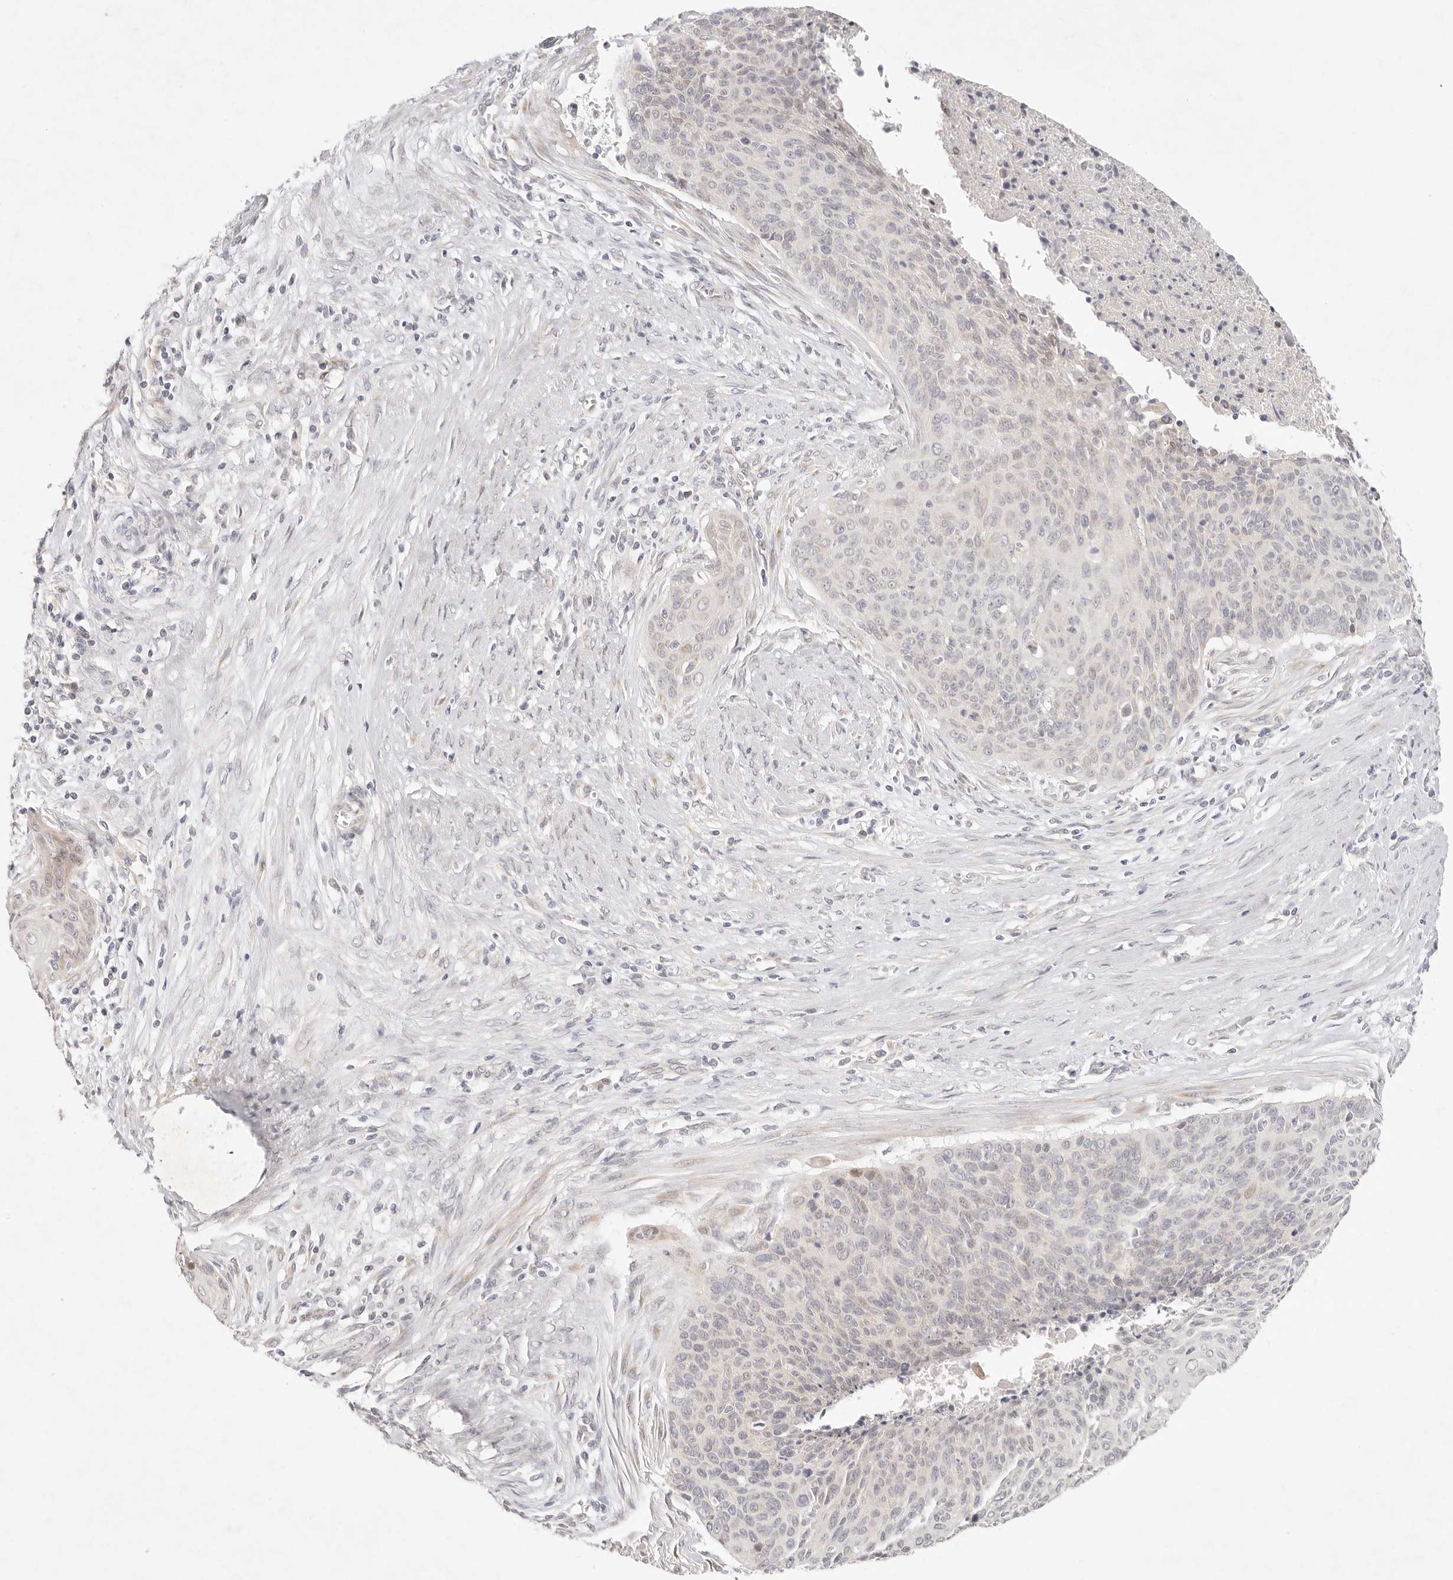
{"staining": {"intensity": "negative", "quantity": "none", "location": "none"}, "tissue": "cervical cancer", "cell_type": "Tumor cells", "image_type": "cancer", "snomed": [{"axis": "morphology", "description": "Squamous cell carcinoma, NOS"}, {"axis": "topography", "description": "Cervix"}], "caption": "IHC photomicrograph of human cervical cancer stained for a protein (brown), which demonstrates no staining in tumor cells.", "gene": "GPR156", "patient": {"sex": "female", "age": 55}}